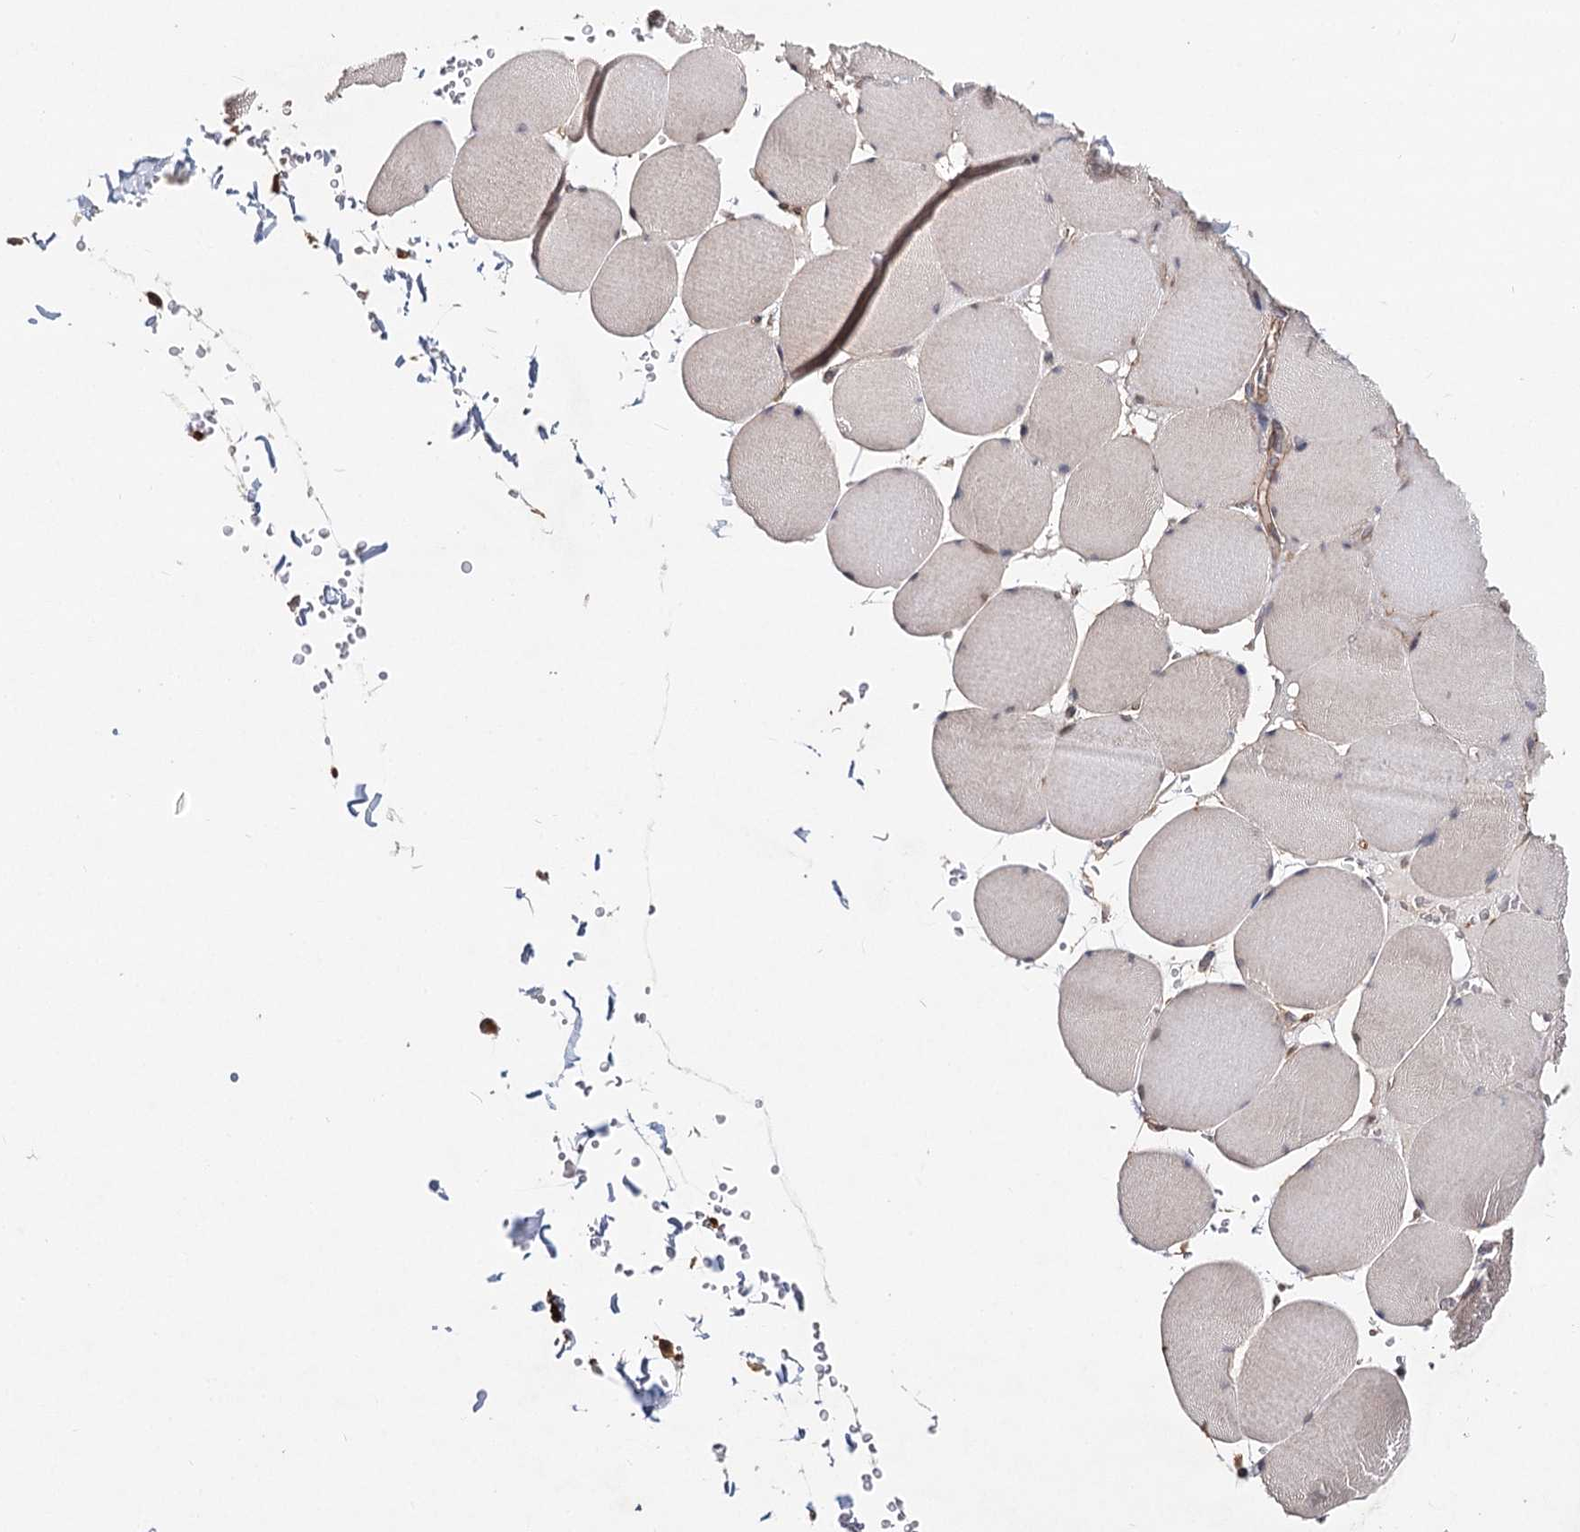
{"staining": {"intensity": "weak", "quantity": "<25%", "location": "cytoplasmic/membranous"}, "tissue": "skeletal muscle", "cell_type": "Myocytes", "image_type": "normal", "snomed": [{"axis": "morphology", "description": "Normal tissue, NOS"}, {"axis": "topography", "description": "Skeletal muscle"}, {"axis": "topography", "description": "Head-Neck"}], "caption": "The image displays no significant expression in myocytes of skeletal muscle.", "gene": "TMEM218", "patient": {"sex": "male", "age": 66}}